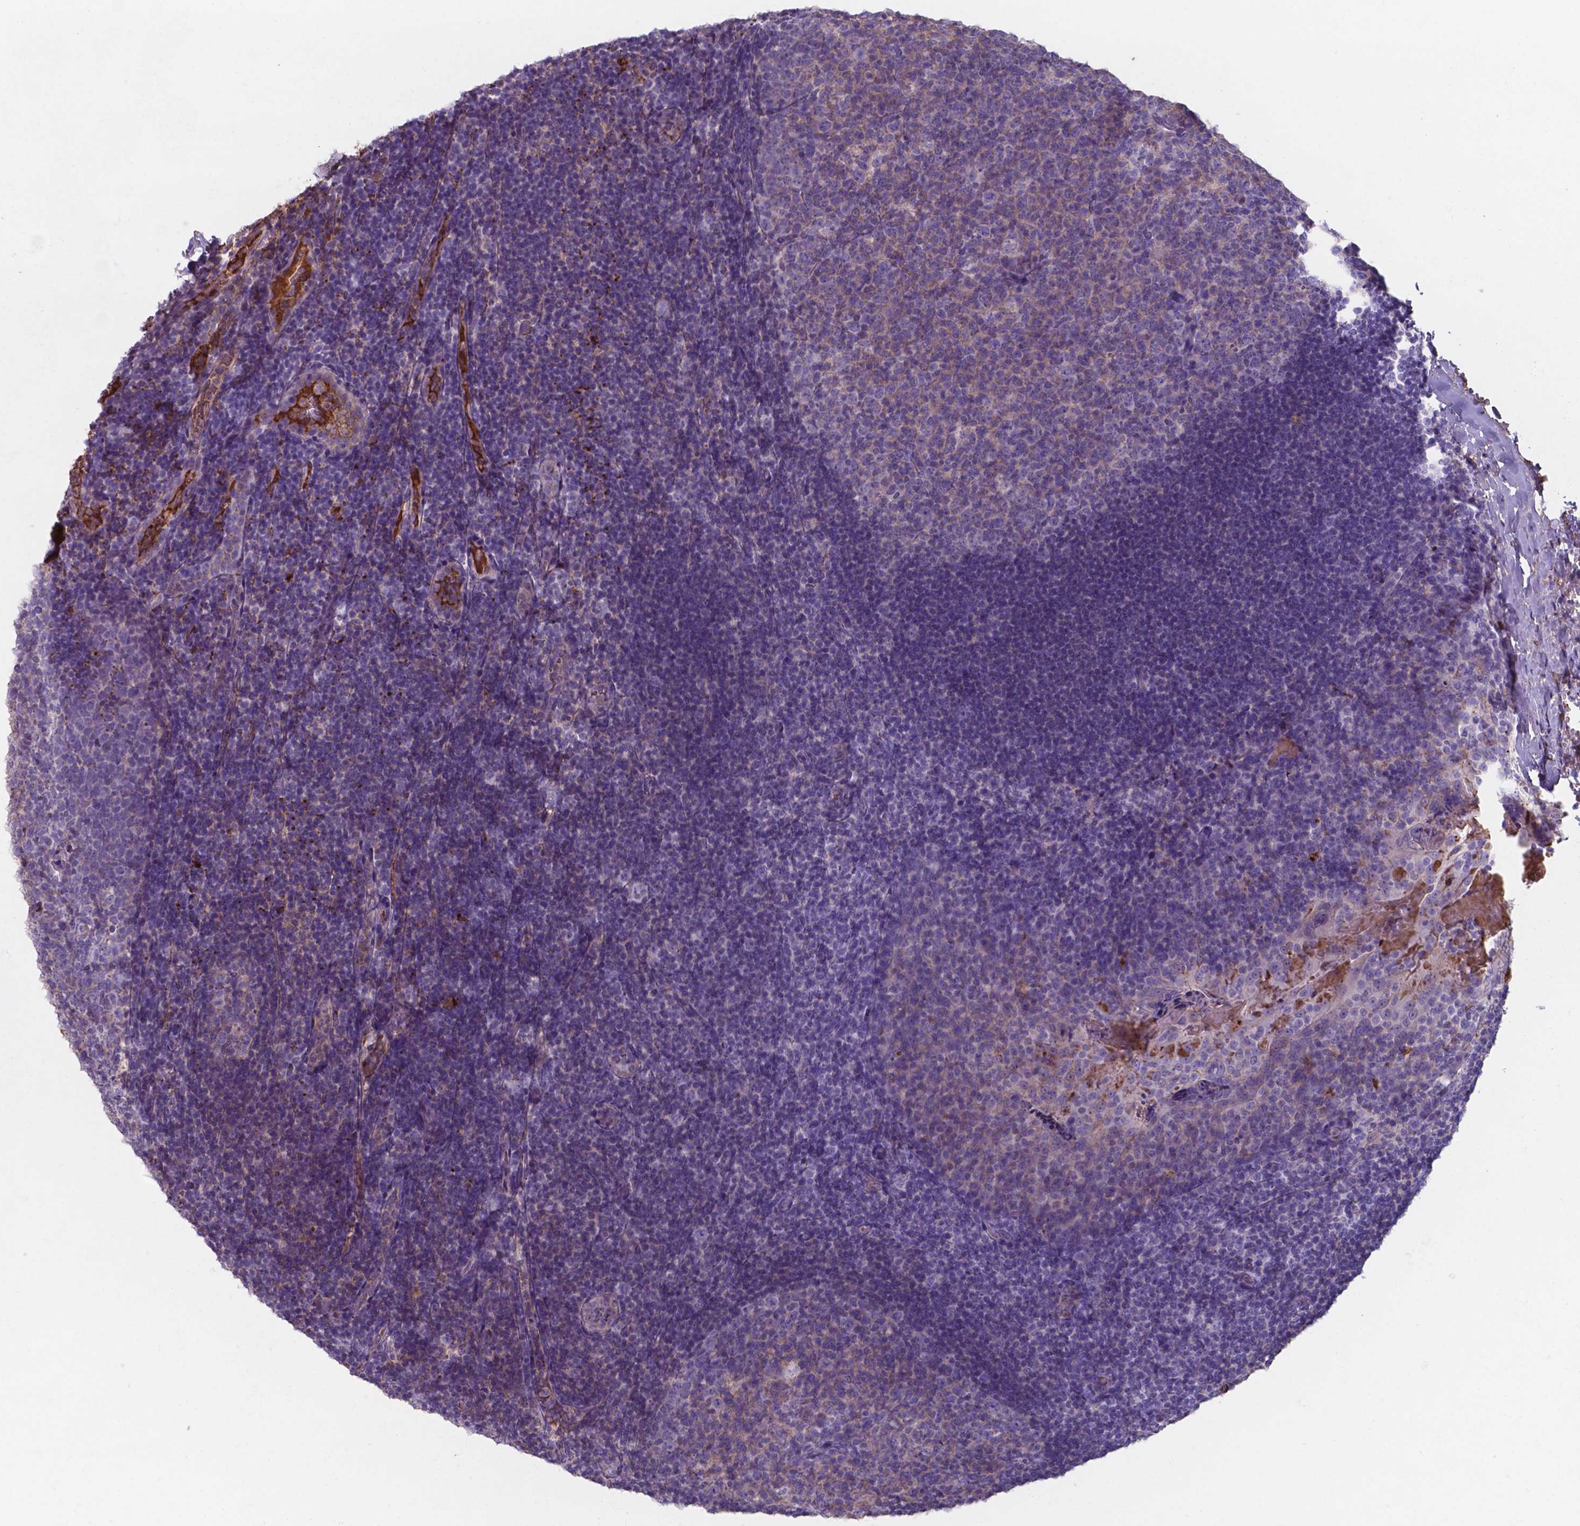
{"staining": {"intensity": "weak", "quantity": ">75%", "location": "cytoplasmic/membranous"}, "tissue": "tonsil", "cell_type": "Germinal center cells", "image_type": "normal", "snomed": [{"axis": "morphology", "description": "Normal tissue, NOS"}, {"axis": "topography", "description": "Tonsil"}], "caption": "Protein staining of unremarkable tonsil displays weak cytoplasmic/membranous staining in about >75% of germinal center cells.", "gene": "SERPINA1", "patient": {"sex": "male", "age": 17}}